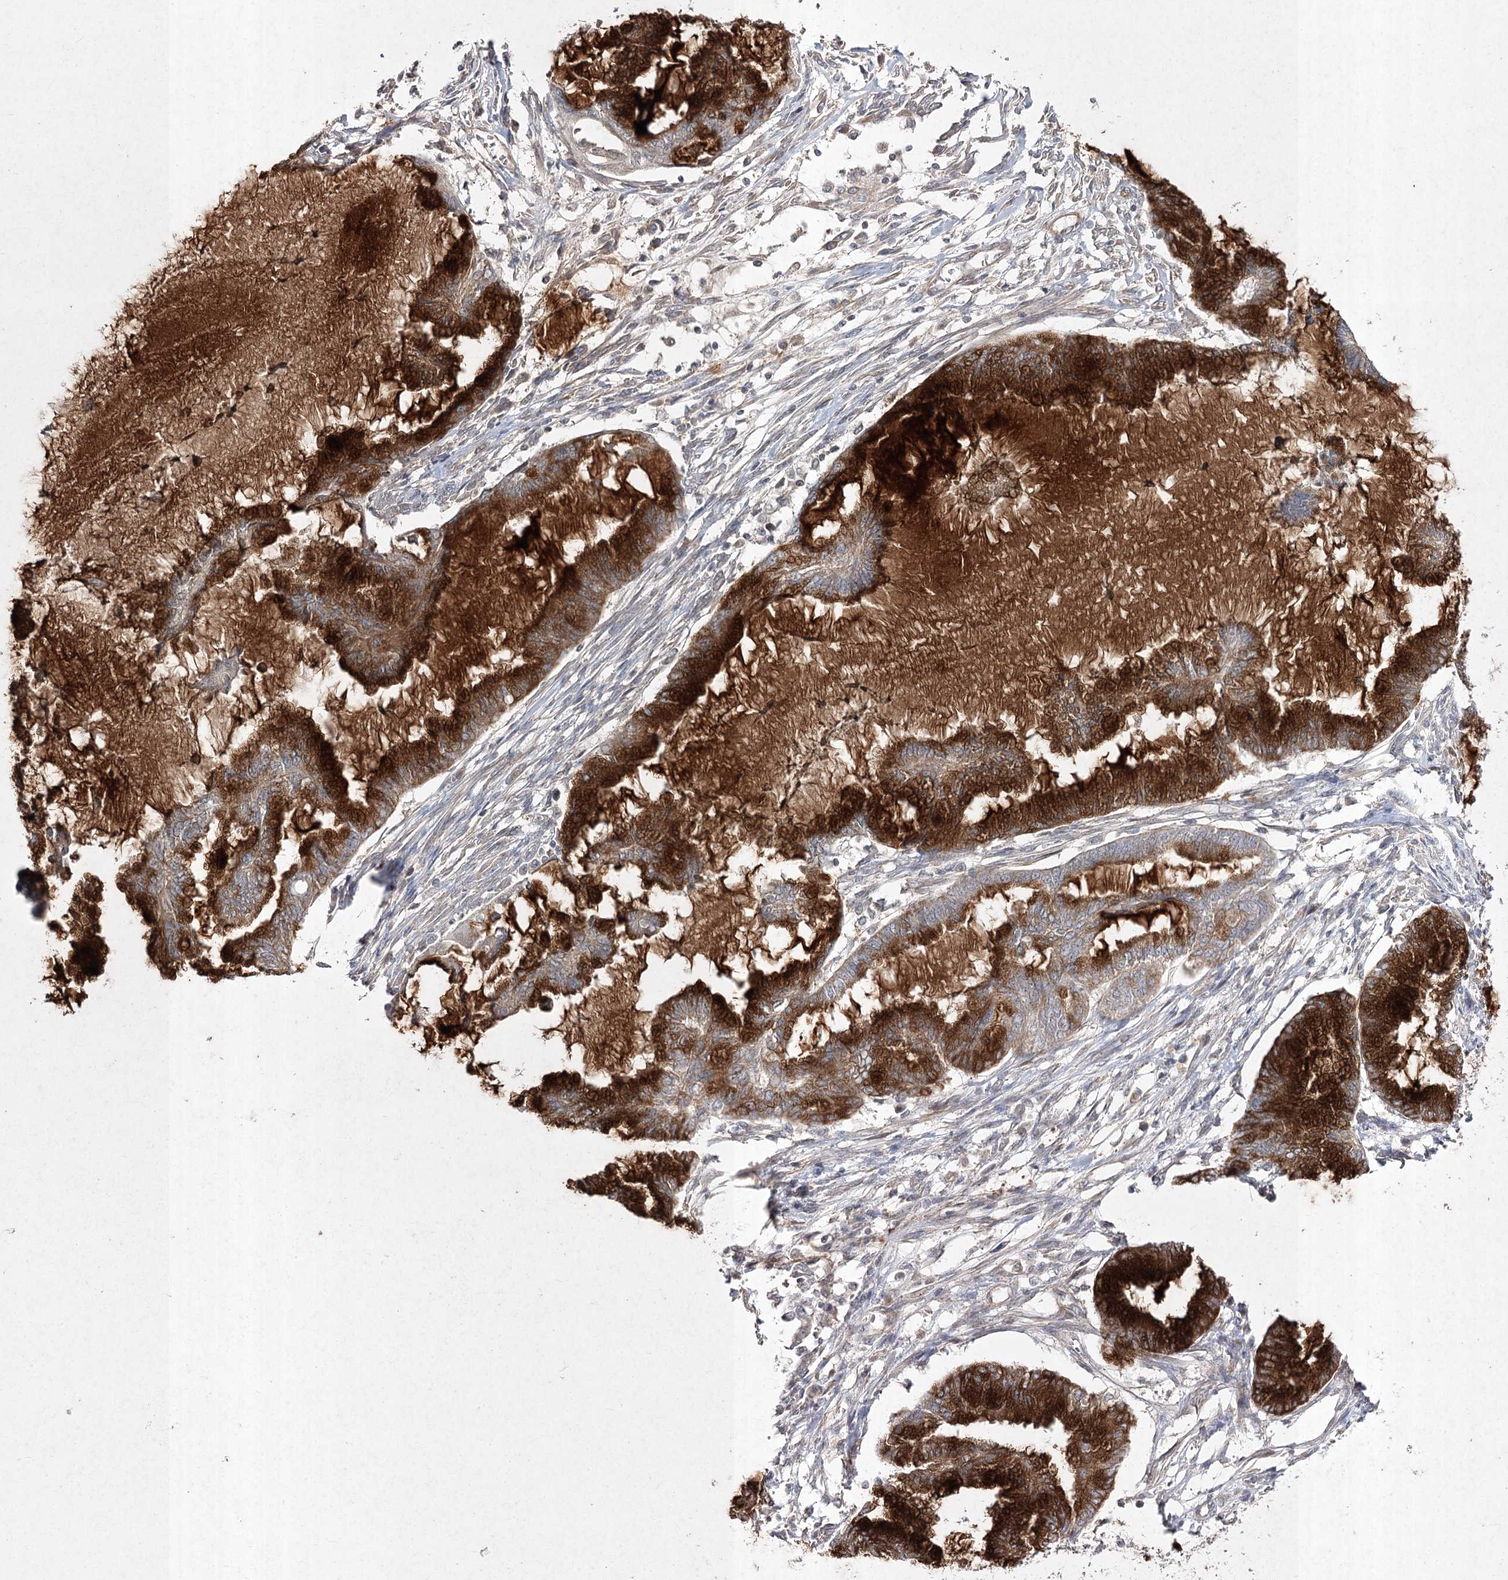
{"staining": {"intensity": "strong", "quantity": ">75%", "location": "cytoplasmic/membranous"}, "tissue": "endometrial cancer", "cell_type": "Tumor cells", "image_type": "cancer", "snomed": [{"axis": "morphology", "description": "Adenocarcinoma, NOS"}, {"axis": "topography", "description": "Endometrium"}], "caption": "An IHC image of tumor tissue is shown. Protein staining in brown labels strong cytoplasmic/membranous positivity in endometrial cancer within tumor cells.", "gene": "FANCL", "patient": {"sex": "female", "age": 86}}